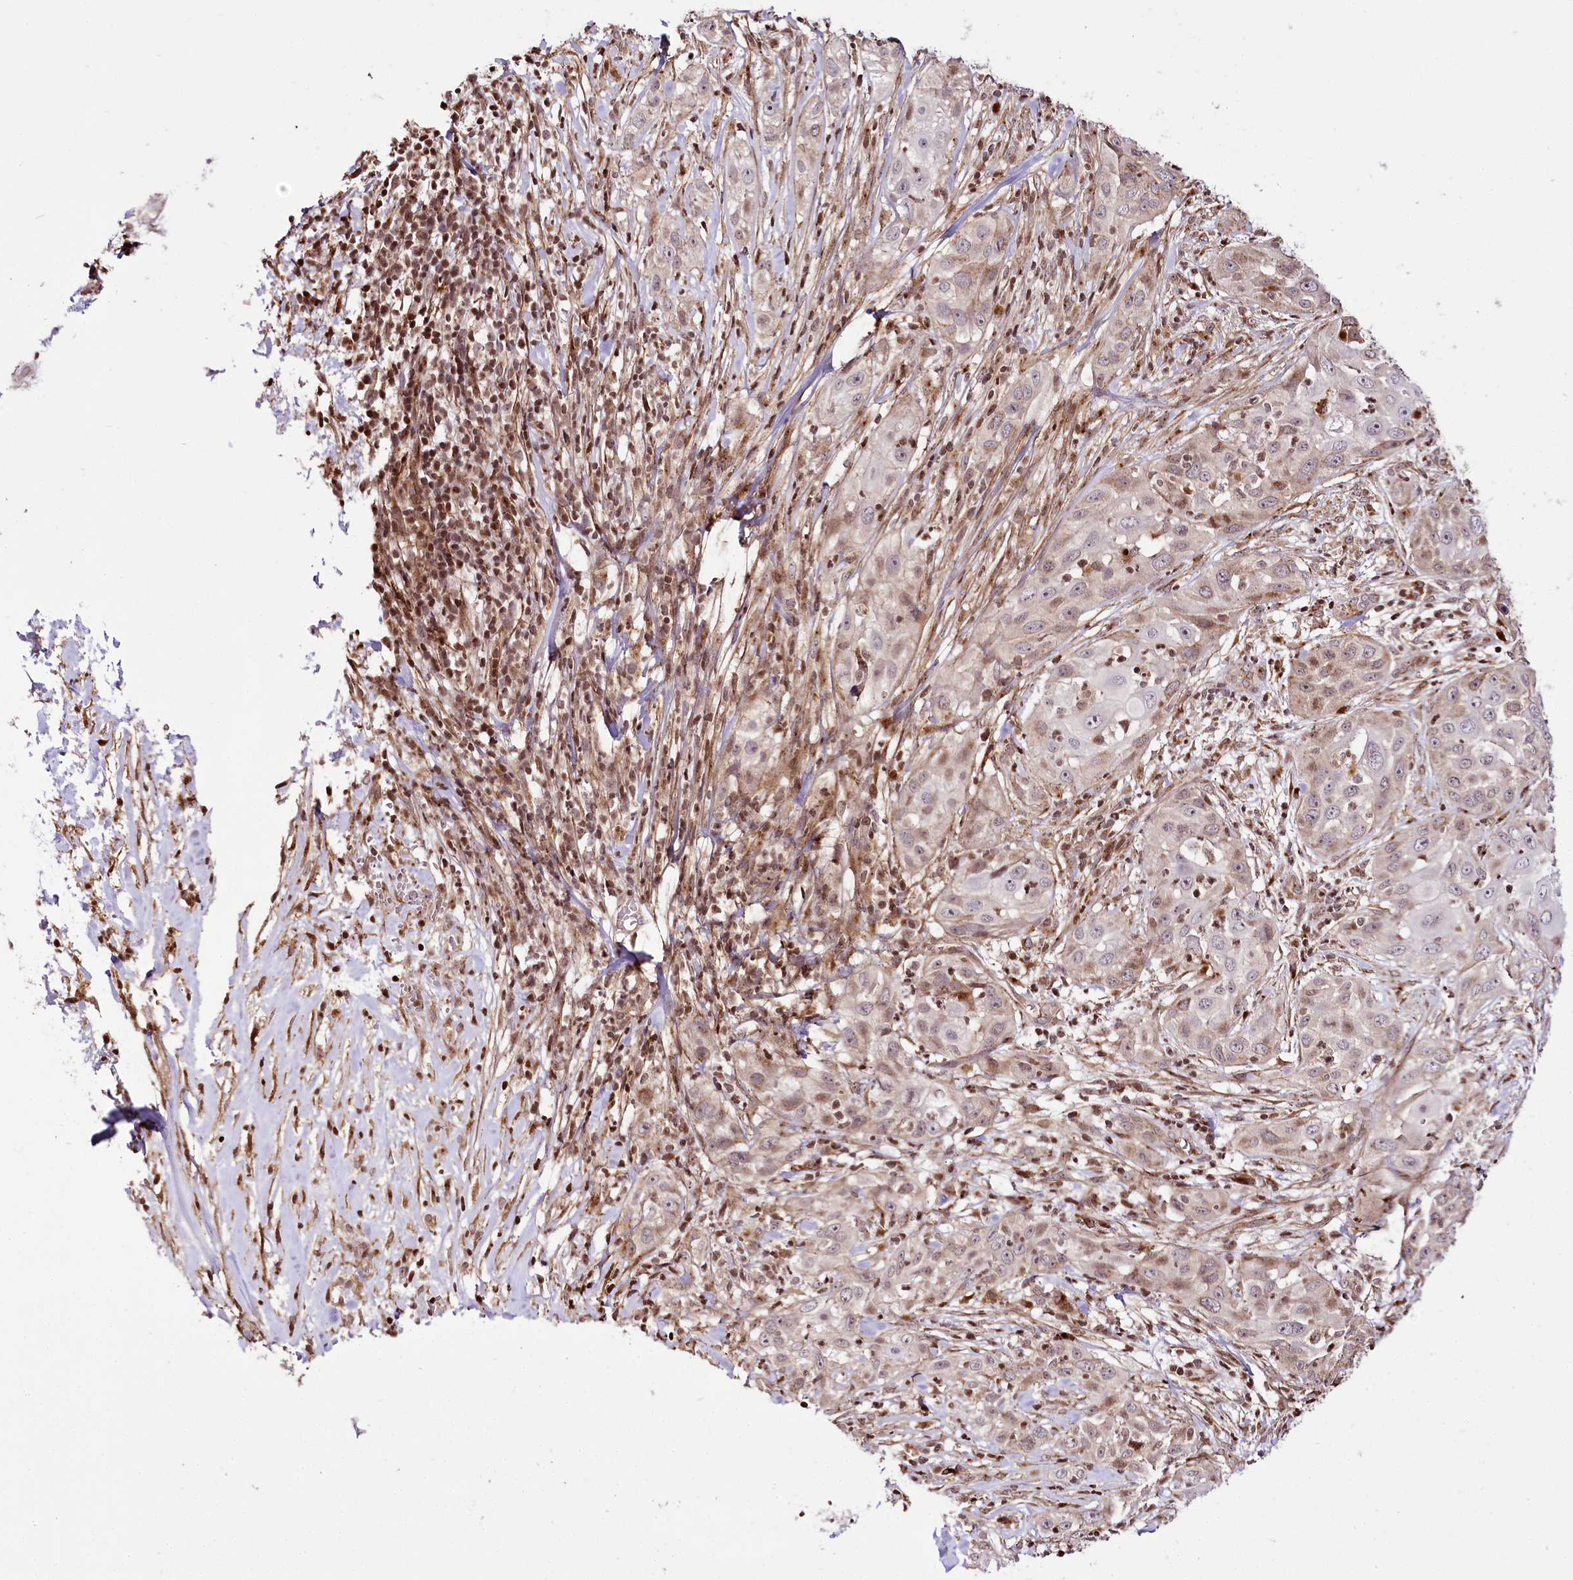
{"staining": {"intensity": "weak", "quantity": "<25%", "location": "nuclear"}, "tissue": "skin cancer", "cell_type": "Tumor cells", "image_type": "cancer", "snomed": [{"axis": "morphology", "description": "Squamous cell carcinoma, NOS"}, {"axis": "topography", "description": "Skin"}], "caption": "The photomicrograph exhibits no significant positivity in tumor cells of skin squamous cell carcinoma.", "gene": "HOXC8", "patient": {"sex": "female", "age": 44}}